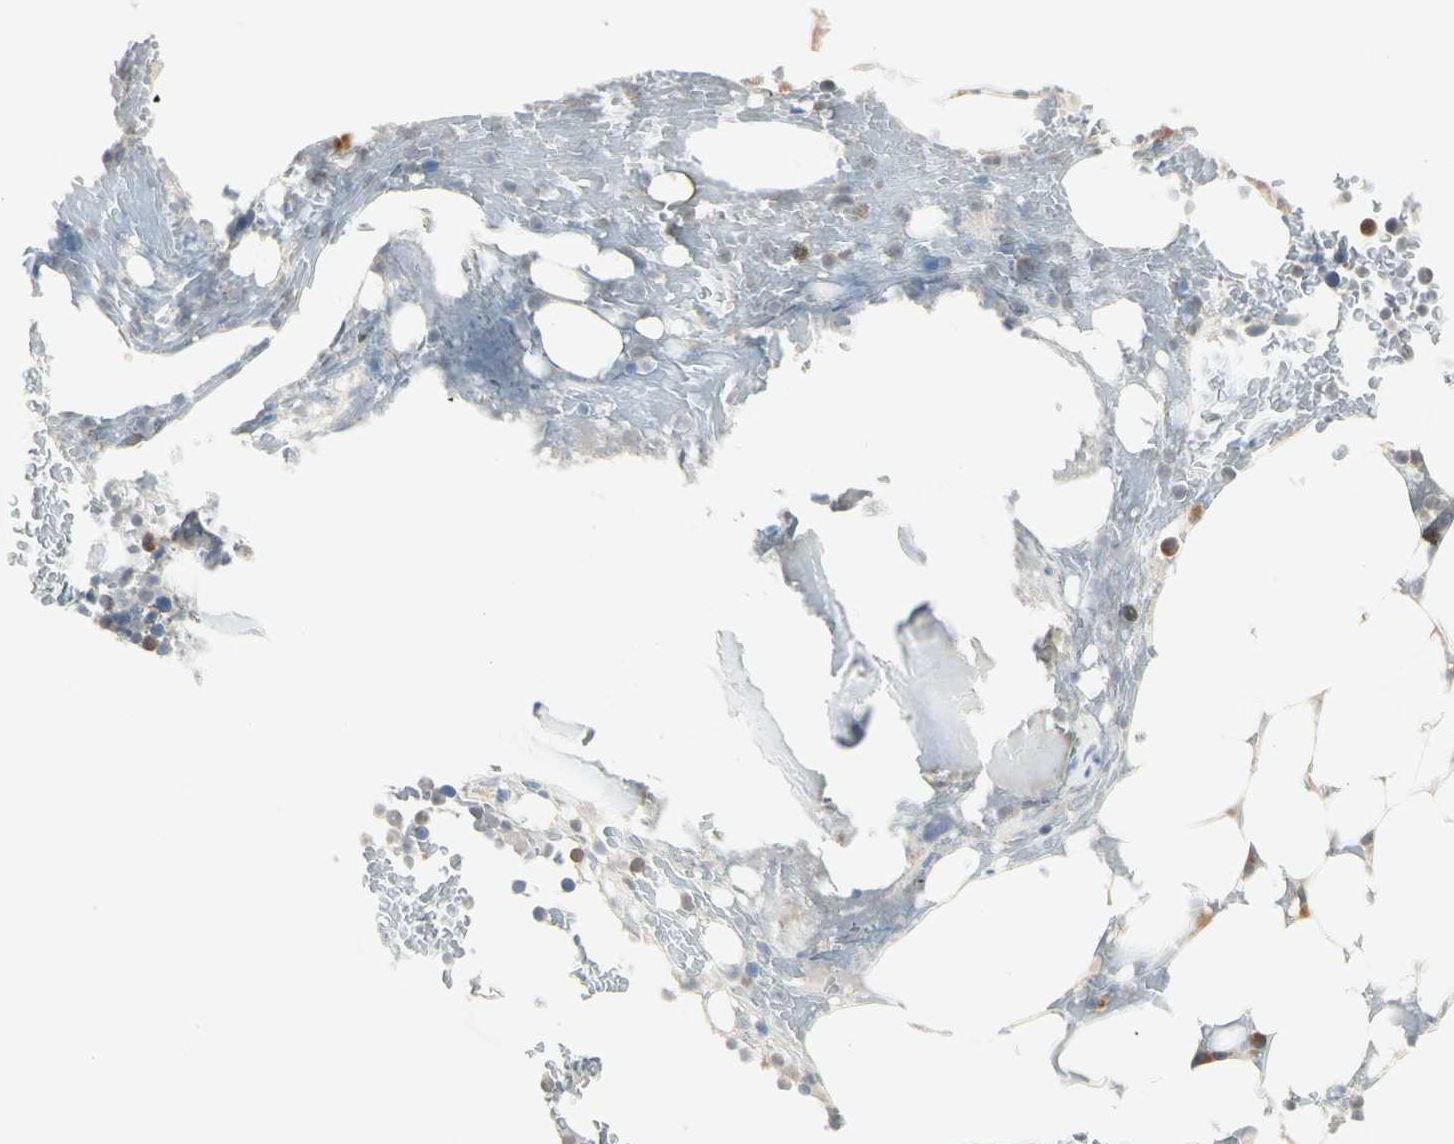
{"staining": {"intensity": "moderate", "quantity": "<25%", "location": "cytoplasmic/membranous"}, "tissue": "bone marrow", "cell_type": "Hematopoietic cells", "image_type": "normal", "snomed": [{"axis": "morphology", "description": "Normal tissue, NOS"}, {"axis": "topography", "description": "Bone marrow"}], "caption": "Bone marrow stained with immunohistochemistry (IHC) exhibits moderate cytoplasmic/membranous staining in approximately <25% of hematopoietic cells. The protein of interest is shown in brown color, while the nuclei are stained blue.", "gene": "IL1R1", "patient": {"sex": "female", "age": 66}}